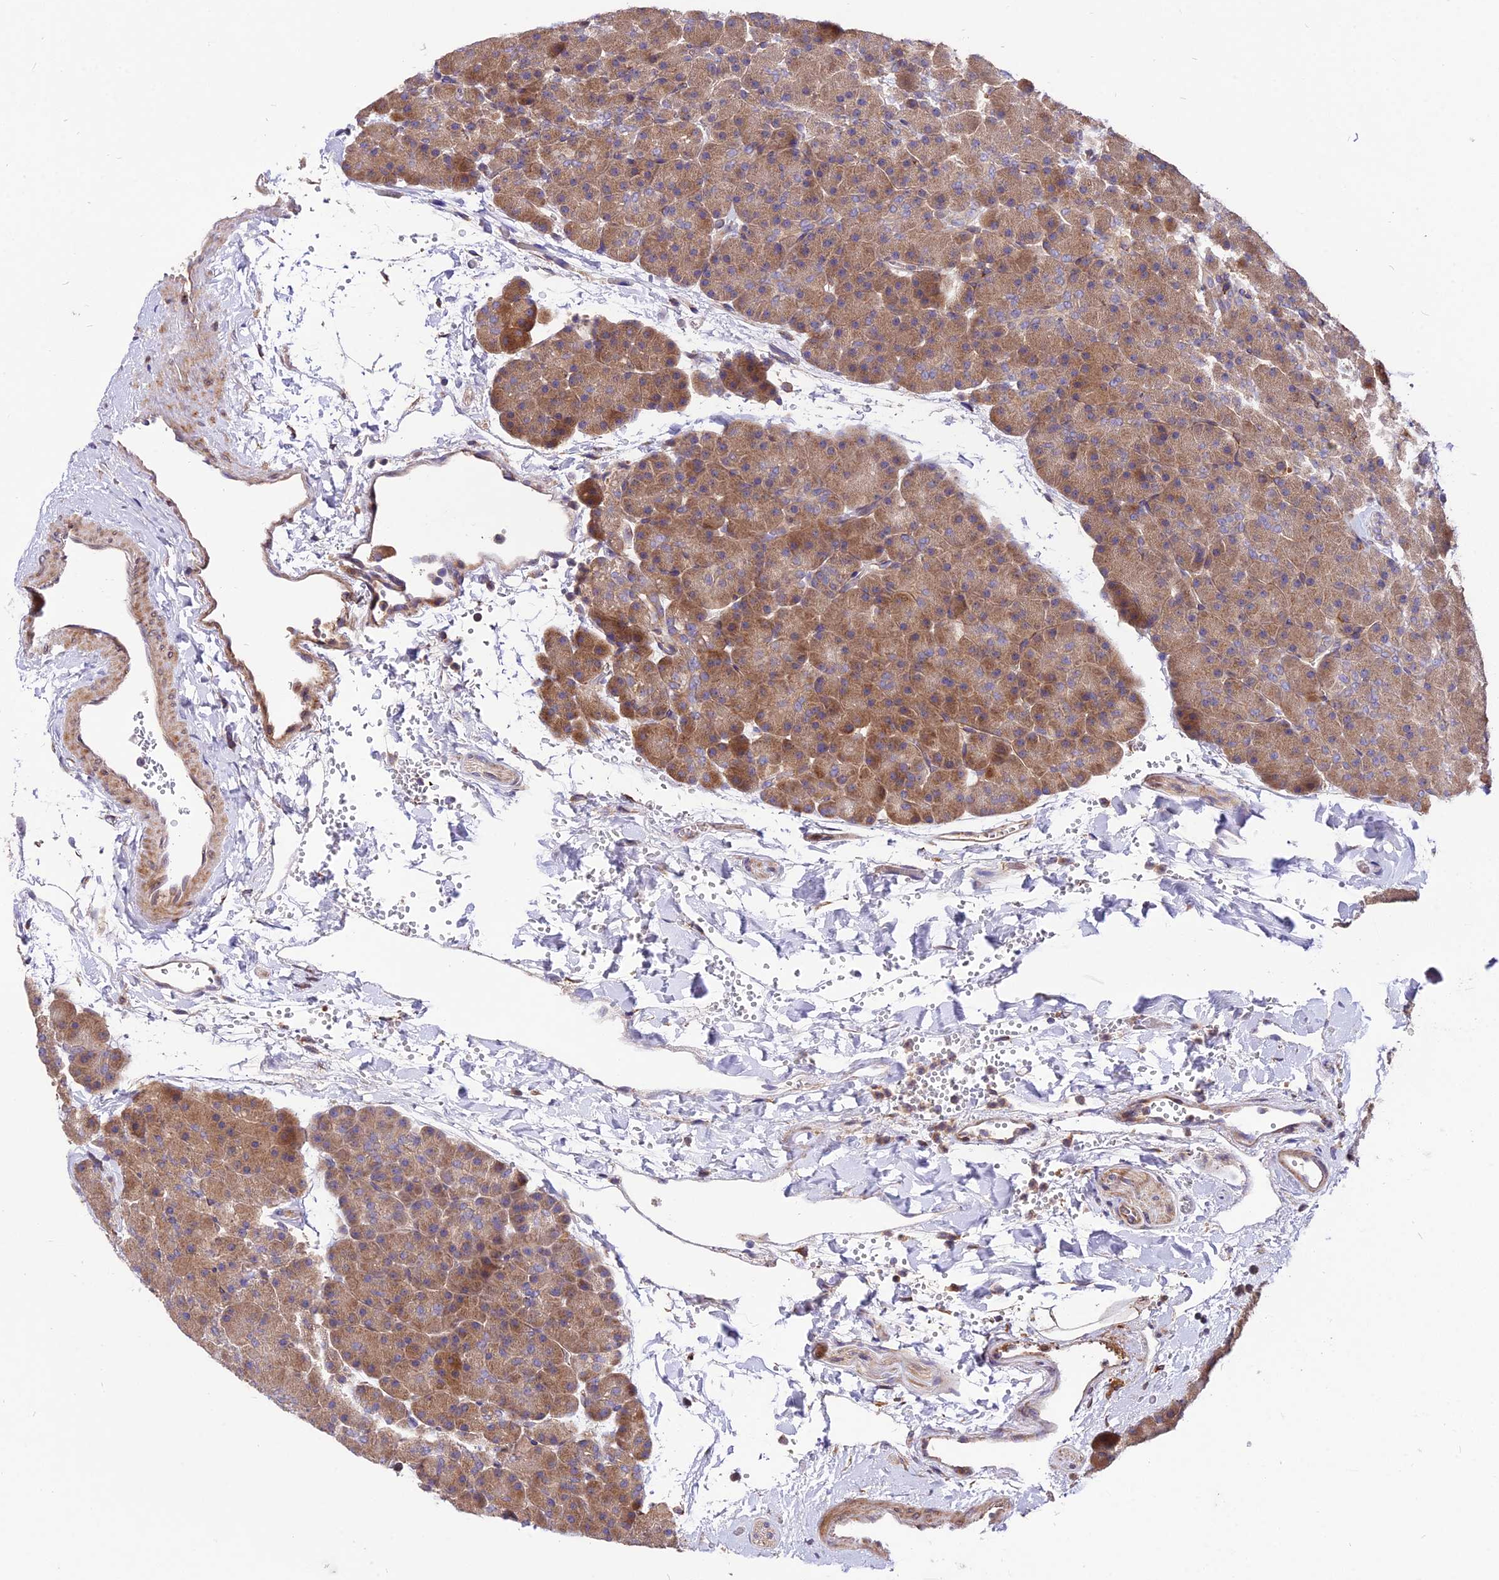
{"staining": {"intensity": "moderate", "quantity": ">75%", "location": "cytoplasmic/membranous"}, "tissue": "pancreas", "cell_type": "Exocrine glandular cells", "image_type": "normal", "snomed": [{"axis": "morphology", "description": "Normal tissue, NOS"}, {"axis": "topography", "description": "Pancreas"}], "caption": "The histopathology image reveals immunohistochemical staining of normal pancreas. There is moderate cytoplasmic/membranous expression is seen in approximately >75% of exocrine glandular cells. The protein of interest is shown in brown color, while the nuclei are stained blue.", "gene": "ROCK1", "patient": {"sex": "male", "age": 36}}